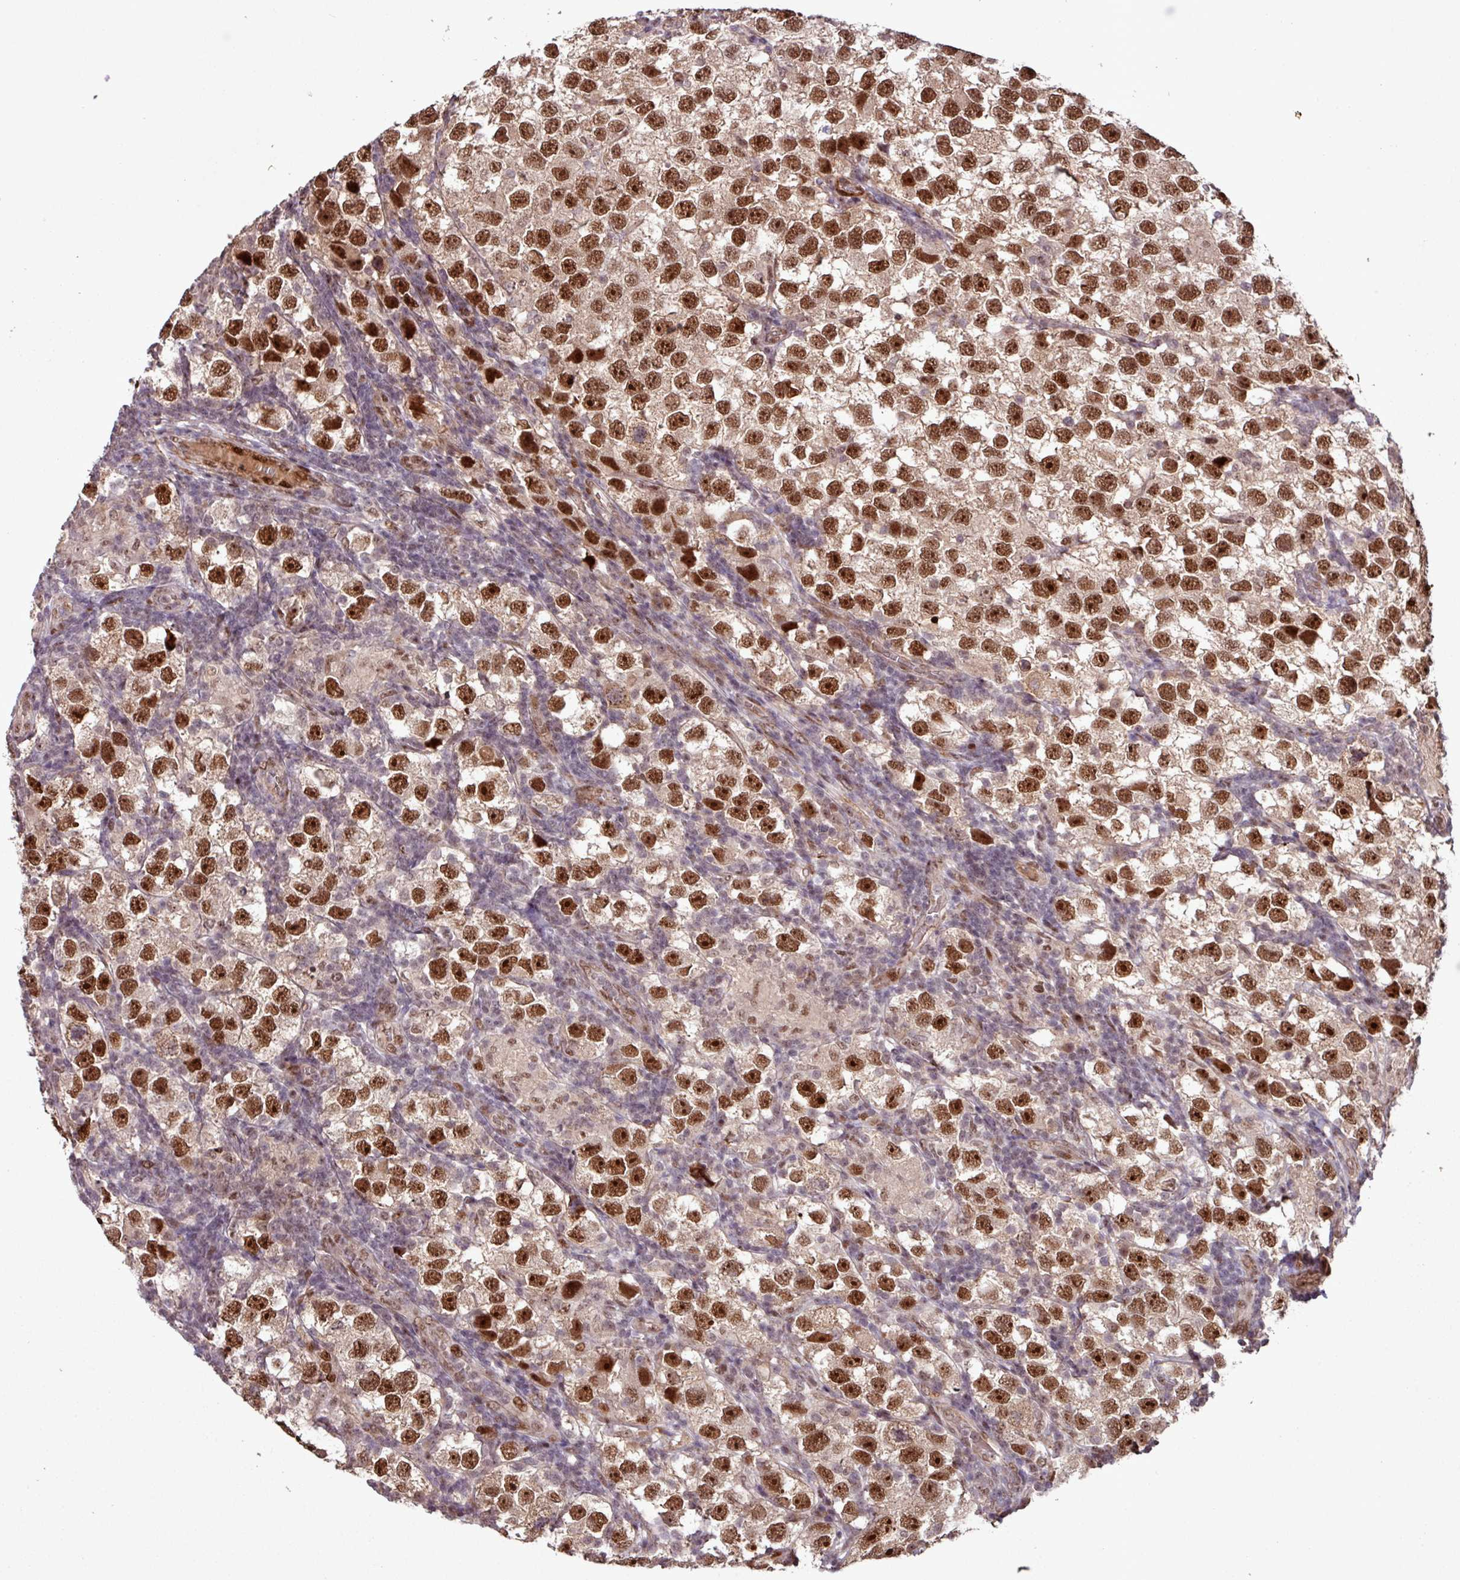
{"staining": {"intensity": "moderate", "quantity": ">75%", "location": "nuclear"}, "tissue": "testis cancer", "cell_type": "Tumor cells", "image_type": "cancer", "snomed": [{"axis": "morphology", "description": "Seminoma, NOS"}, {"axis": "topography", "description": "Testis"}], "caption": "Protein analysis of seminoma (testis) tissue reveals moderate nuclear expression in about >75% of tumor cells.", "gene": "SLC22A24", "patient": {"sex": "male", "age": 26}}